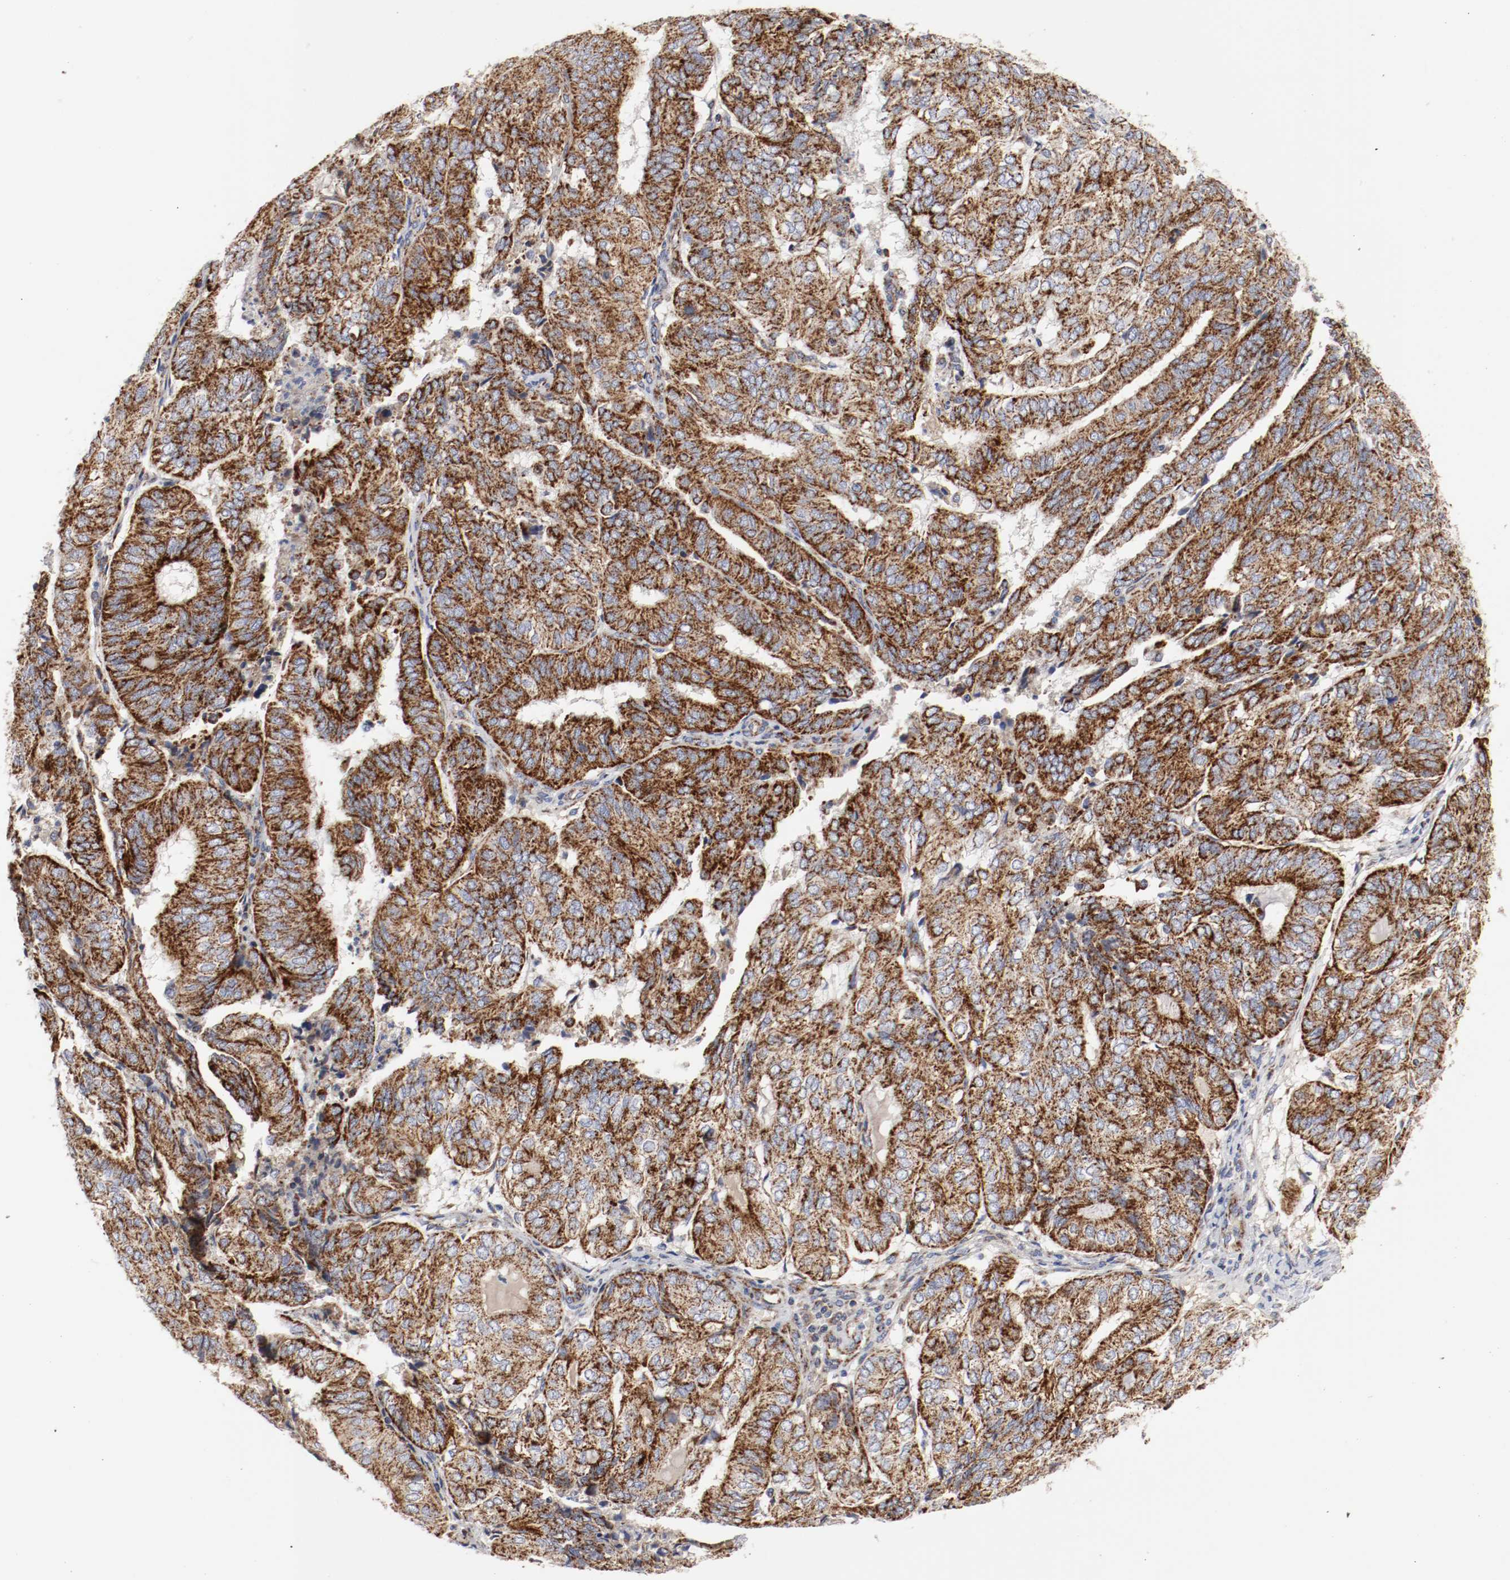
{"staining": {"intensity": "strong", "quantity": ">75%", "location": "cytoplasmic/membranous"}, "tissue": "endometrial cancer", "cell_type": "Tumor cells", "image_type": "cancer", "snomed": [{"axis": "morphology", "description": "Adenocarcinoma, NOS"}, {"axis": "topography", "description": "Uterus"}], "caption": "Immunohistochemical staining of human endometrial cancer (adenocarcinoma) shows strong cytoplasmic/membranous protein expression in about >75% of tumor cells.", "gene": "AFG3L2", "patient": {"sex": "female", "age": 60}}